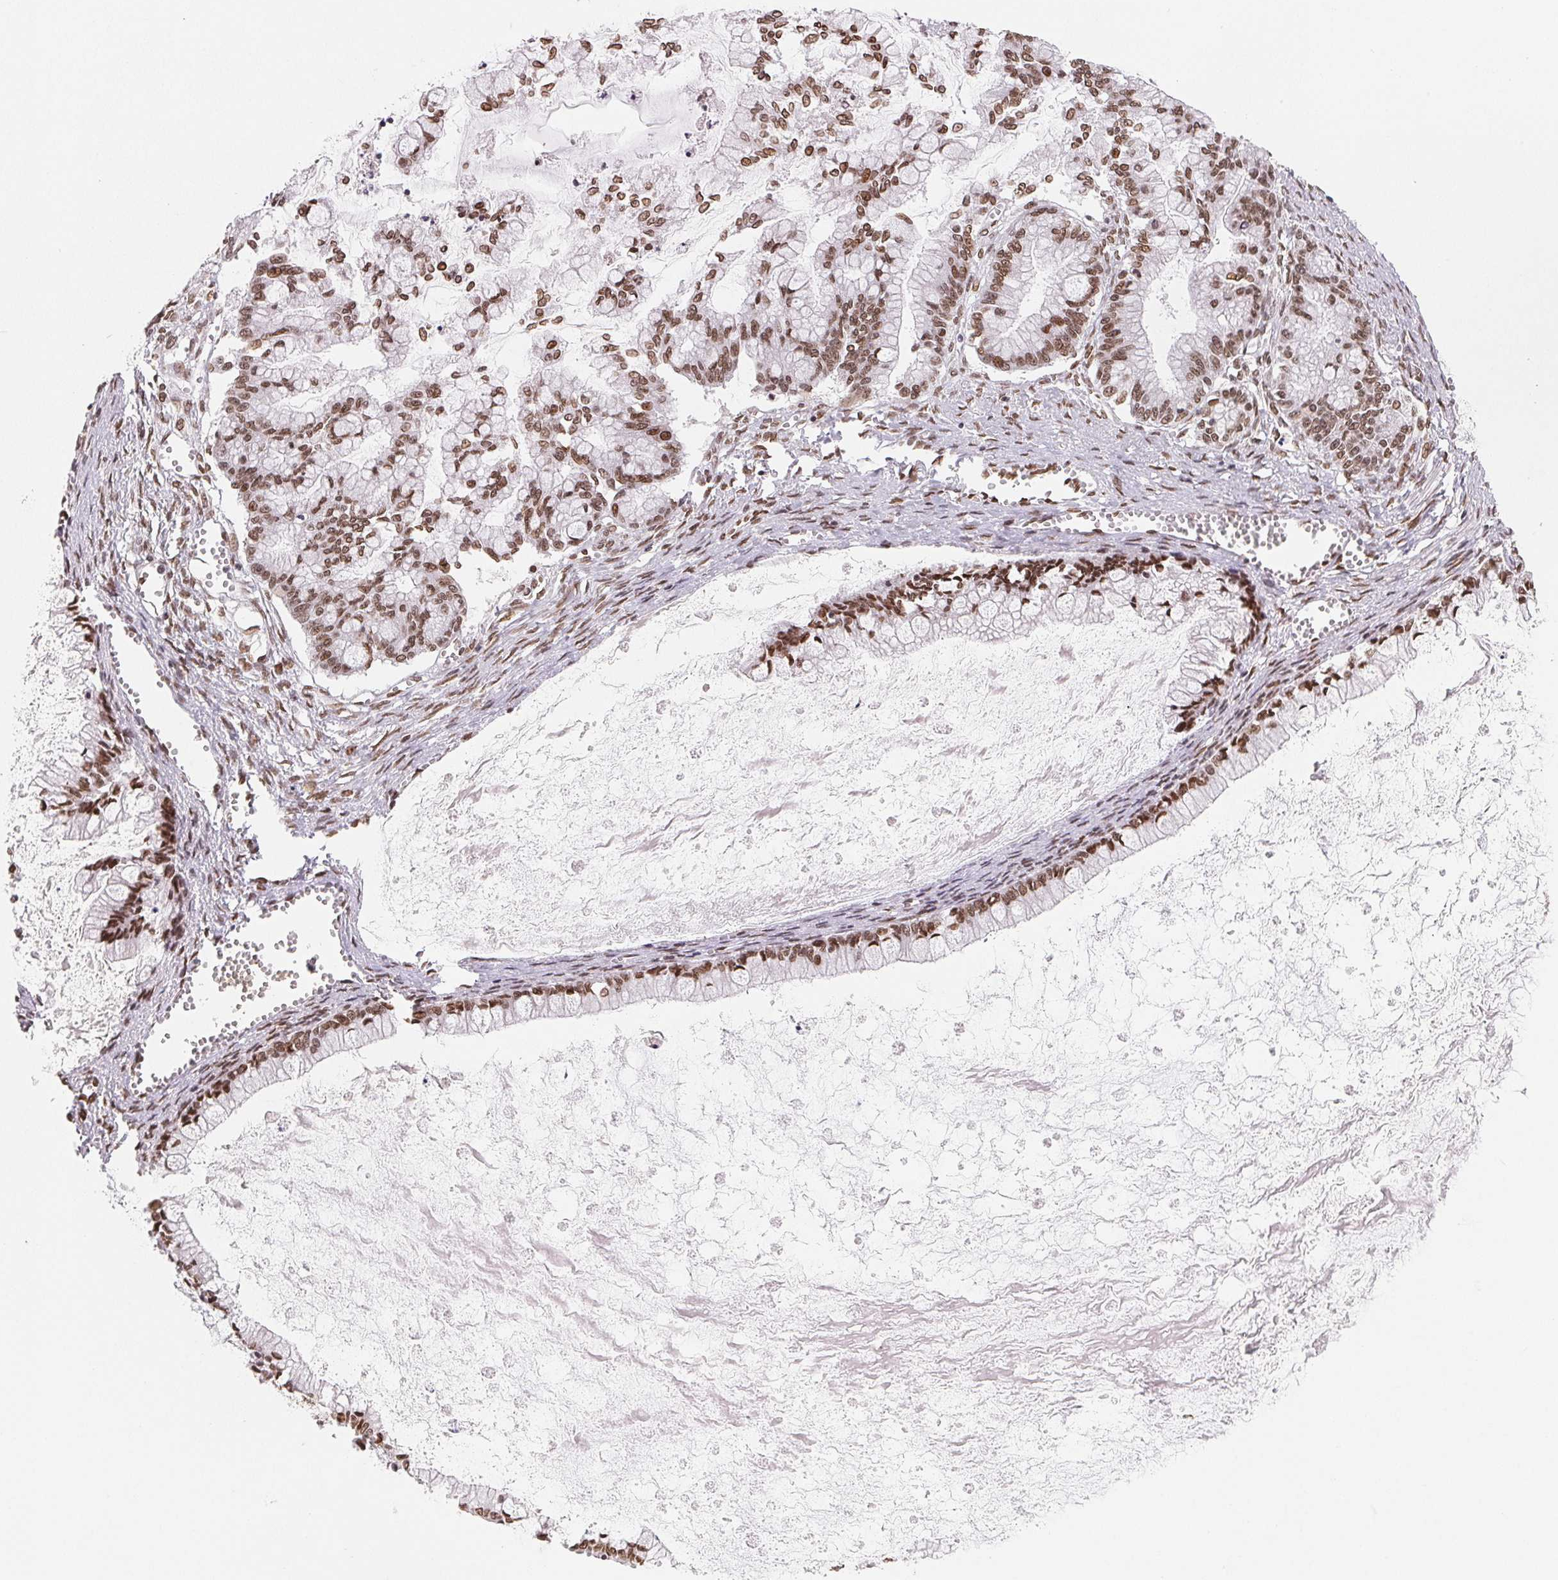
{"staining": {"intensity": "moderate", "quantity": ">75%", "location": "nuclear"}, "tissue": "ovarian cancer", "cell_type": "Tumor cells", "image_type": "cancer", "snomed": [{"axis": "morphology", "description": "Cystadenocarcinoma, mucinous, NOS"}, {"axis": "topography", "description": "Ovary"}], "caption": "This histopathology image demonstrates mucinous cystadenocarcinoma (ovarian) stained with immunohistochemistry (IHC) to label a protein in brown. The nuclear of tumor cells show moderate positivity for the protein. Nuclei are counter-stained blue.", "gene": "SAP30BP", "patient": {"sex": "female", "age": 67}}